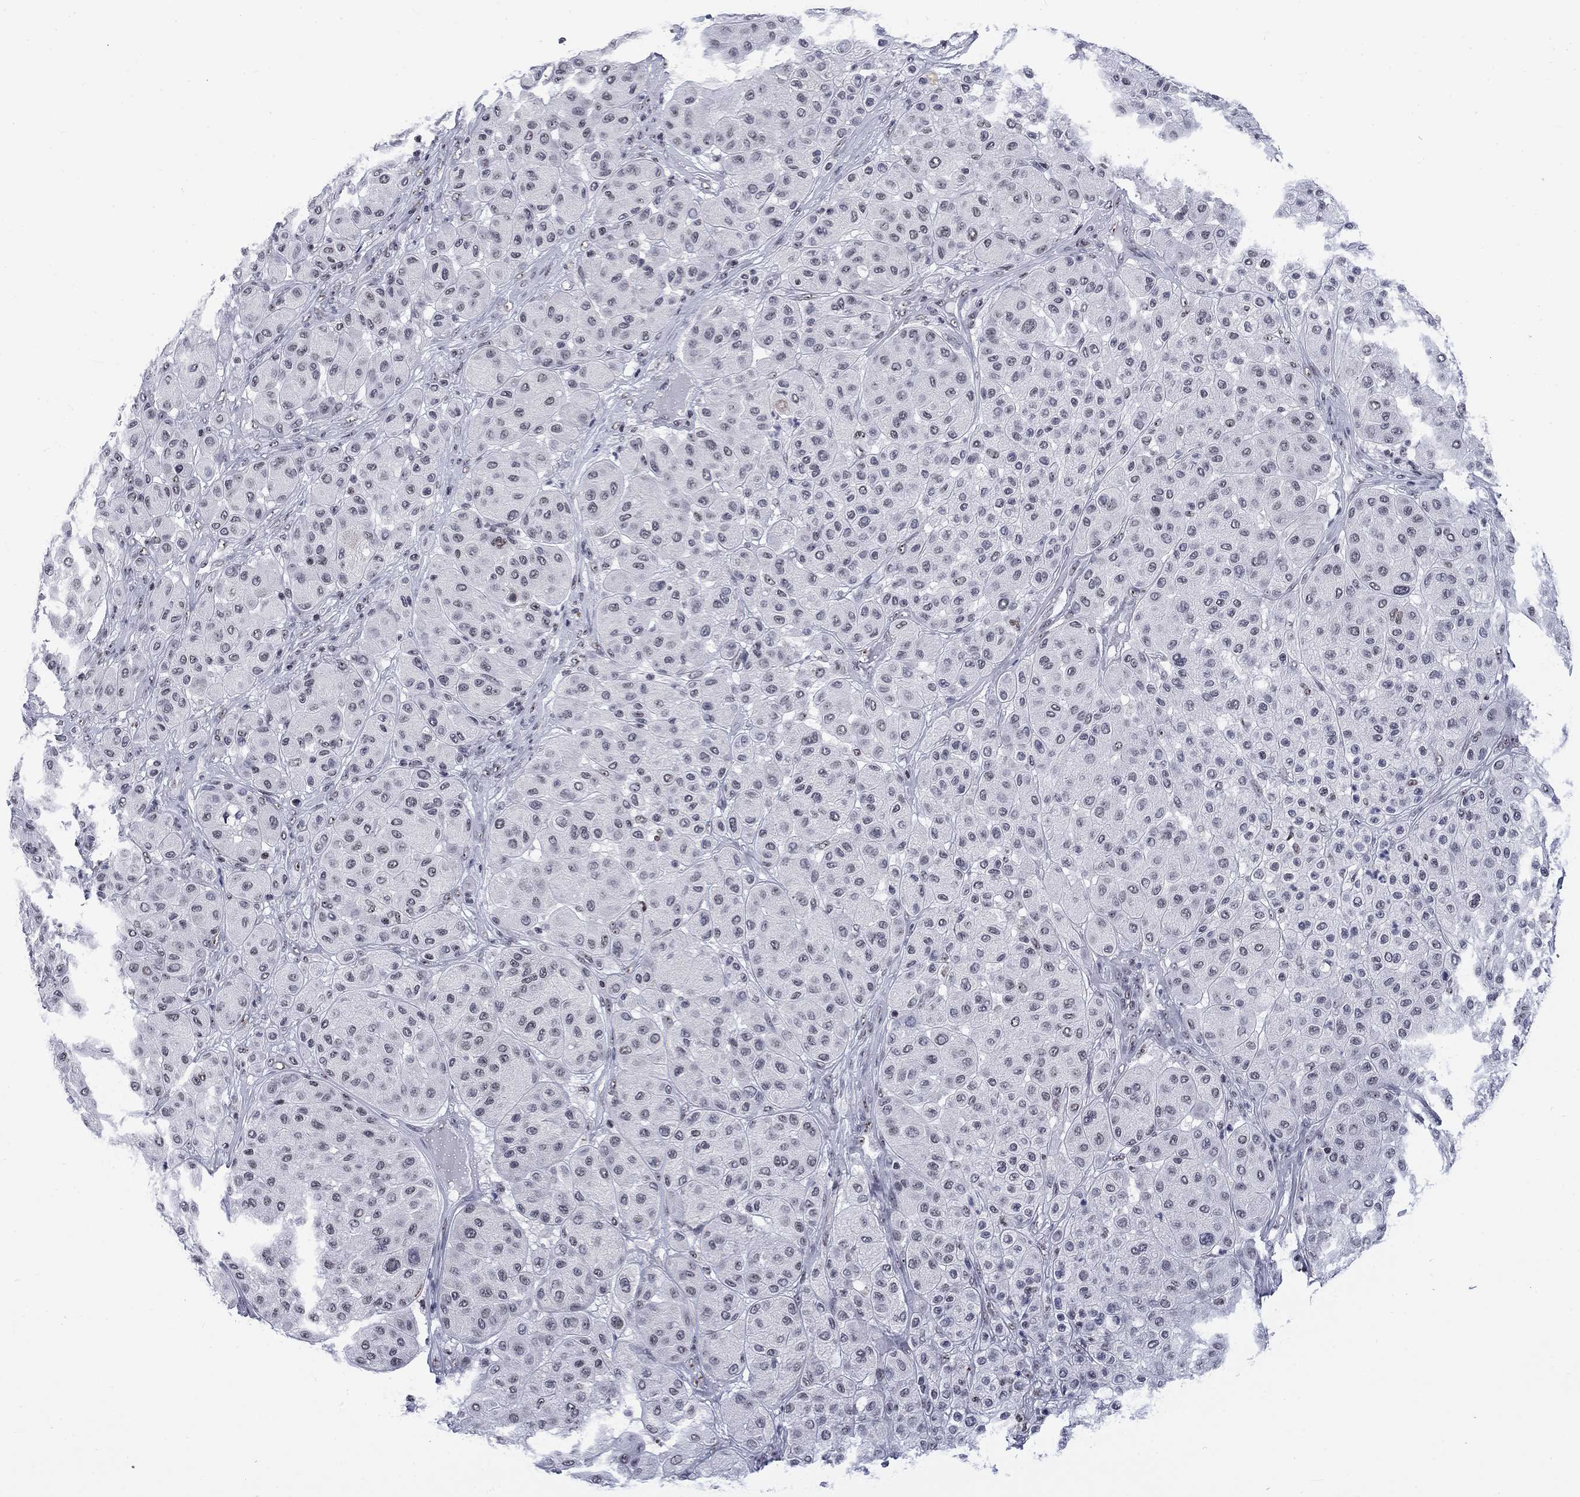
{"staining": {"intensity": "negative", "quantity": "none", "location": "none"}, "tissue": "melanoma", "cell_type": "Tumor cells", "image_type": "cancer", "snomed": [{"axis": "morphology", "description": "Malignant melanoma, Metastatic site"}, {"axis": "topography", "description": "Smooth muscle"}], "caption": "High power microscopy image of an IHC image of malignant melanoma (metastatic site), revealing no significant expression in tumor cells.", "gene": "CSRNP3", "patient": {"sex": "male", "age": 41}}